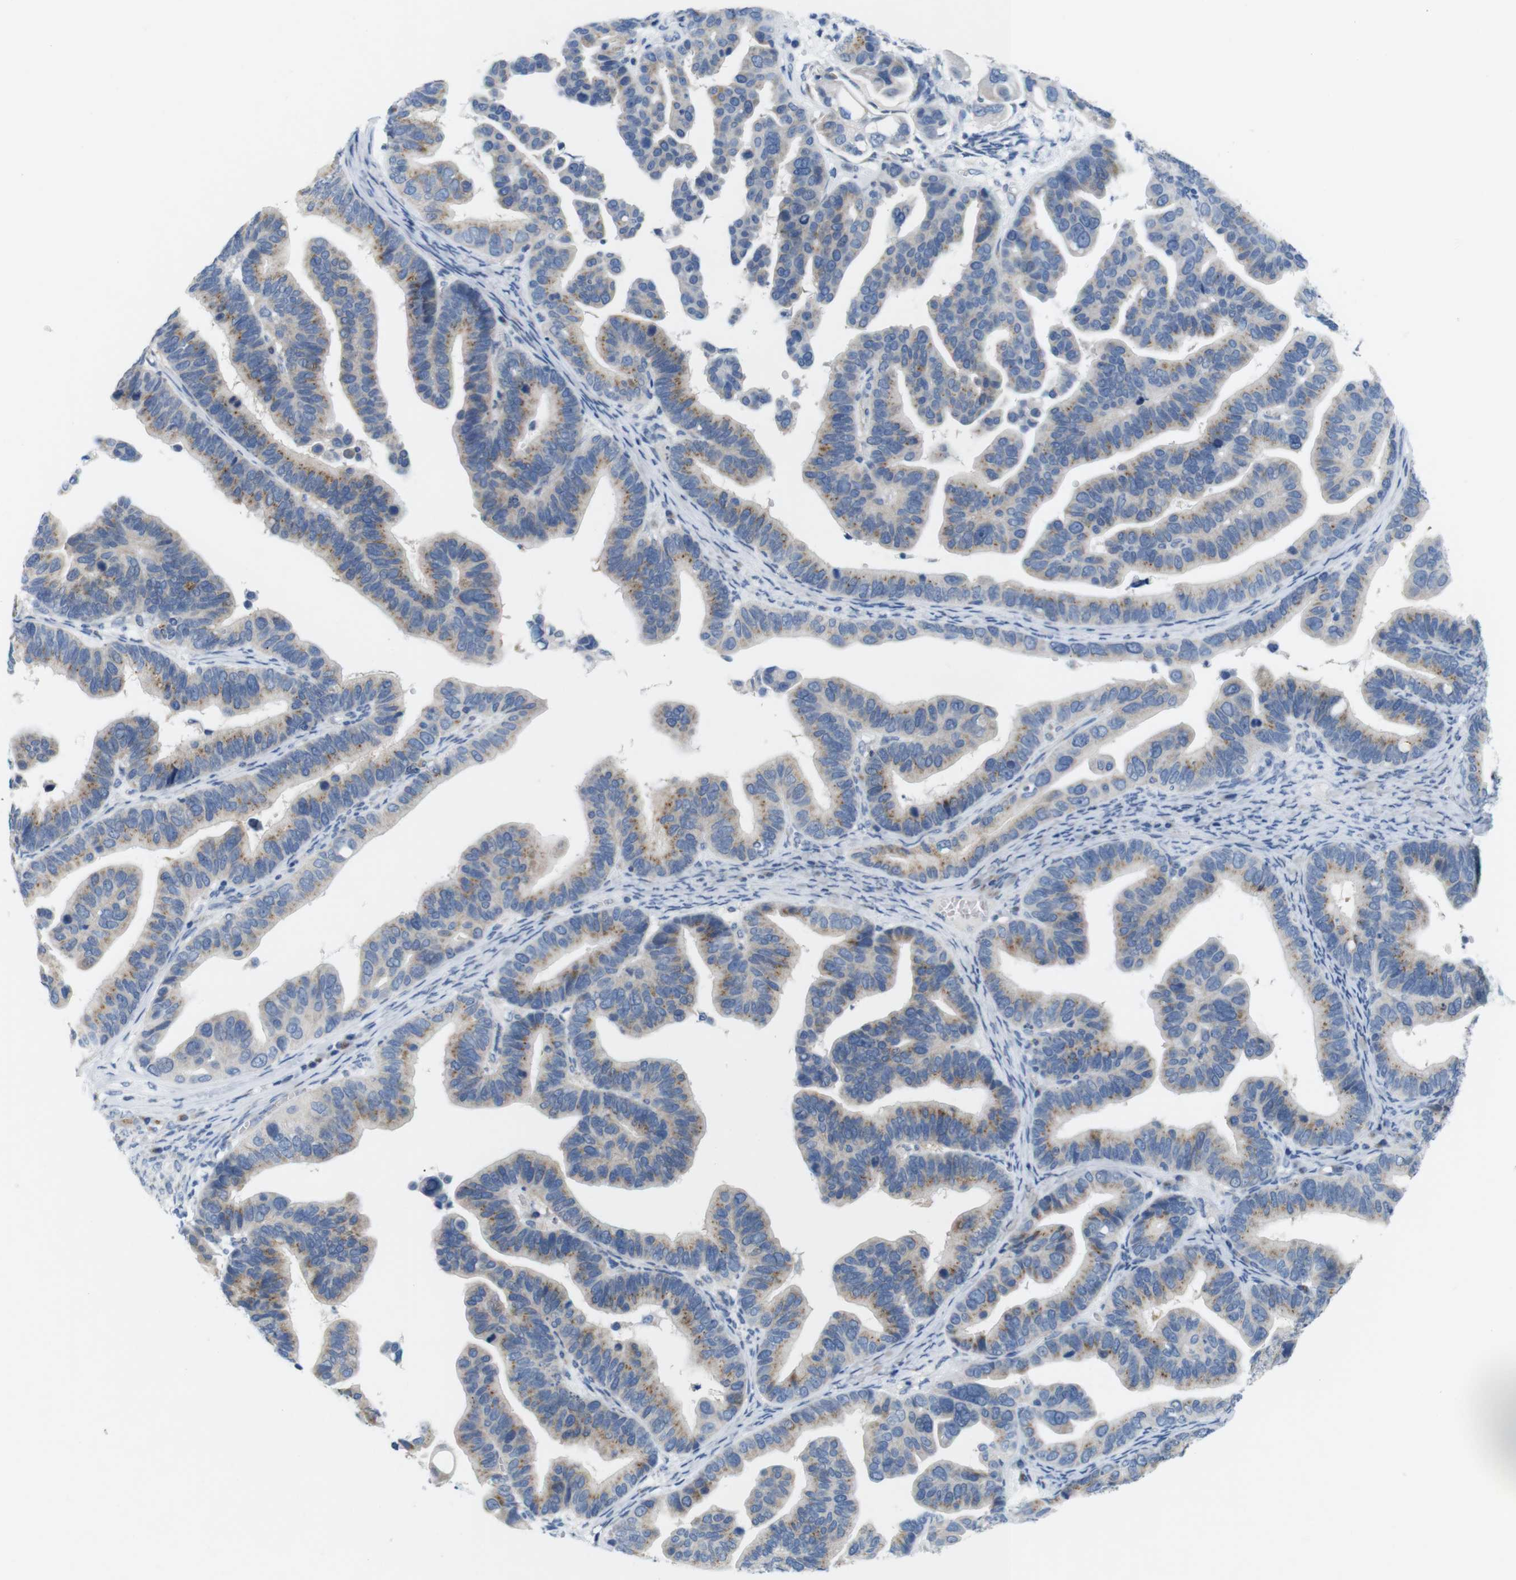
{"staining": {"intensity": "moderate", "quantity": ">75%", "location": "cytoplasmic/membranous"}, "tissue": "ovarian cancer", "cell_type": "Tumor cells", "image_type": "cancer", "snomed": [{"axis": "morphology", "description": "Cystadenocarcinoma, serous, NOS"}, {"axis": "topography", "description": "Ovary"}], "caption": "IHC micrograph of human serous cystadenocarcinoma (ovarian) stained for a protein (brown), which displays medium levels of moderate cytoplasmic/membranous staining in about >75% of tumor cells.", "gene": "GOLGA2", "patient": {"sex": "female", "age": 56}}